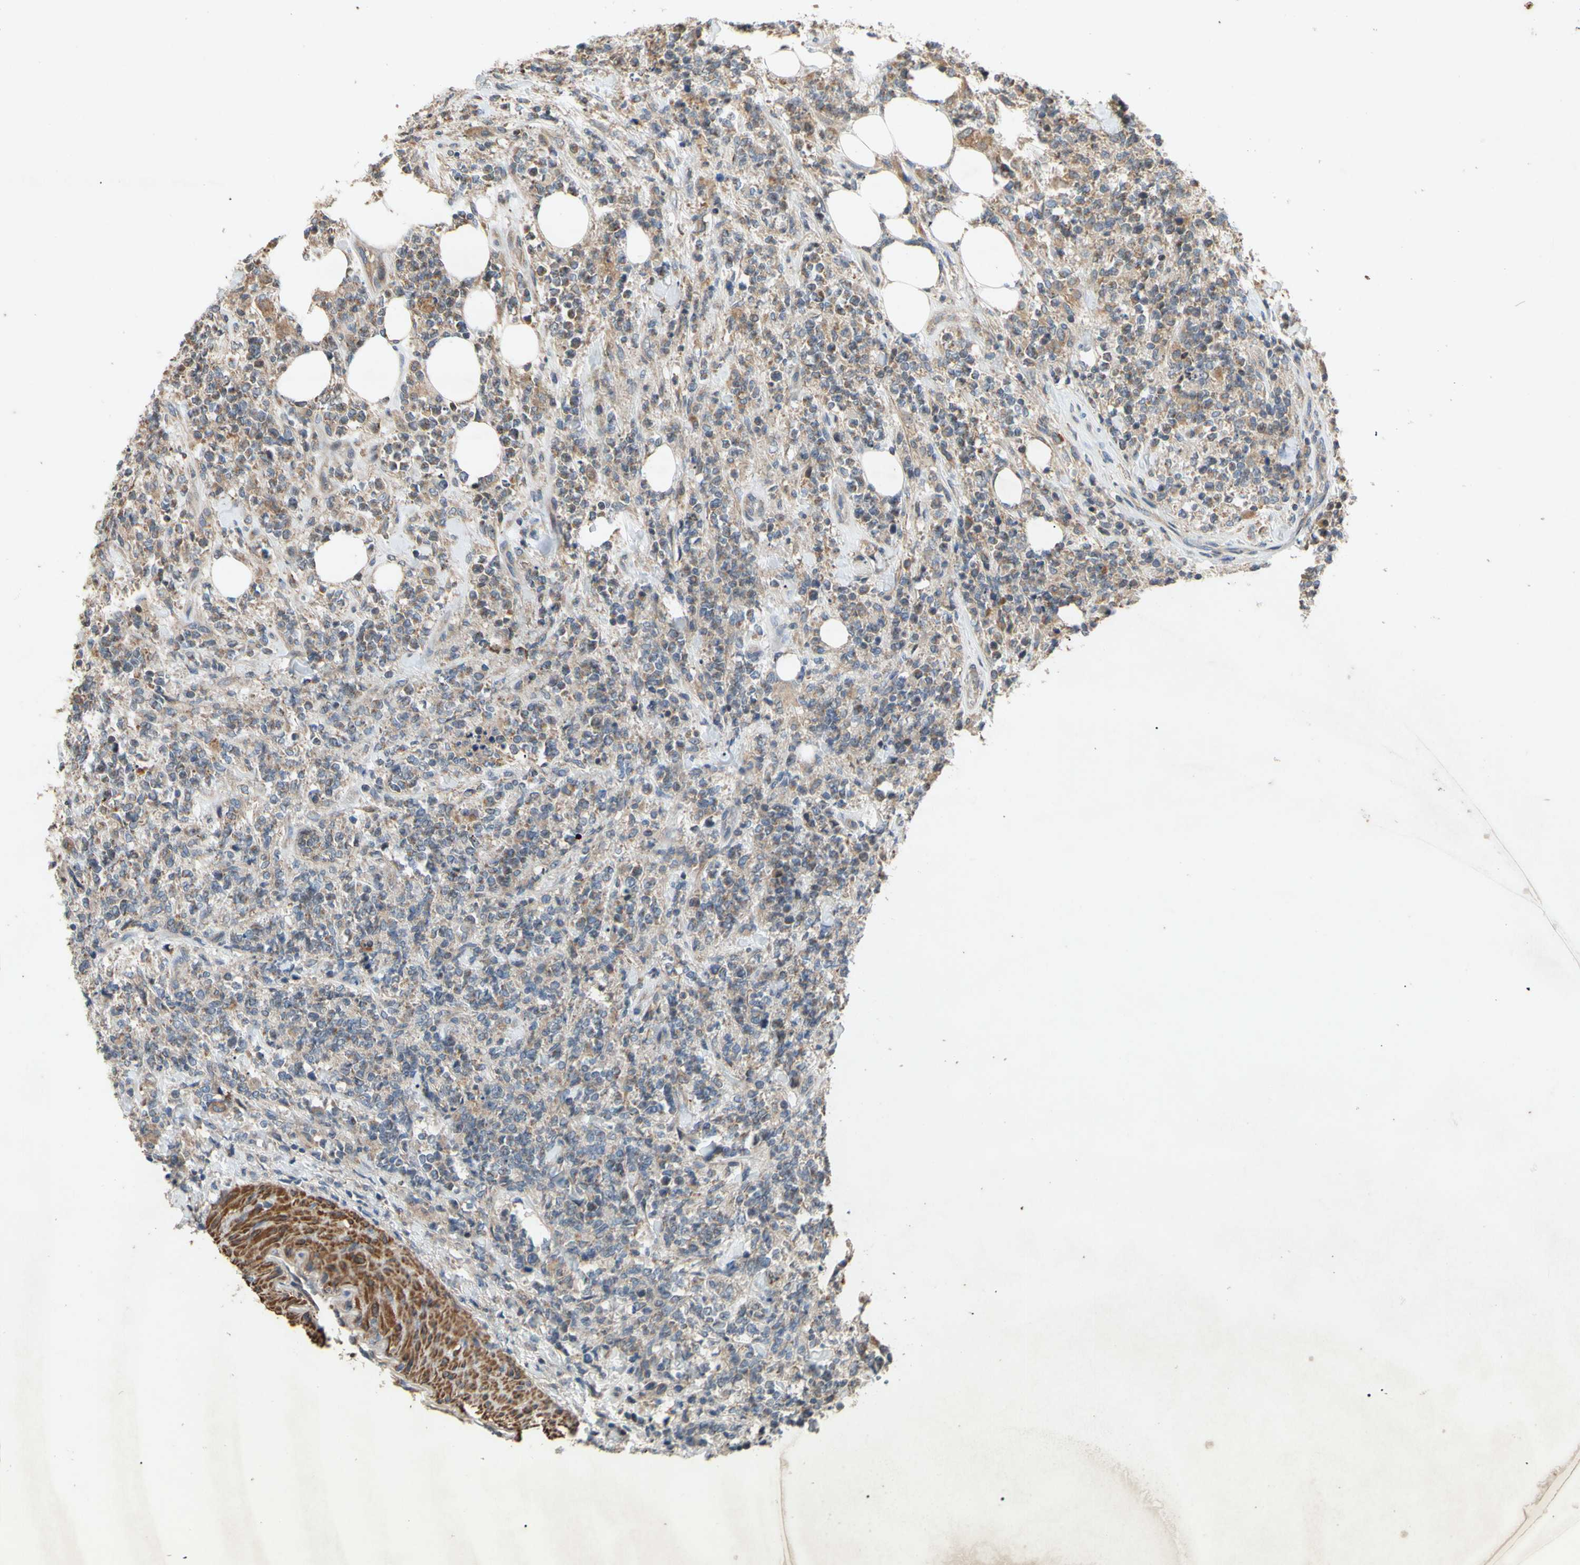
{"staining": {"intensity": "weak", "quantity": ">75%", "location": "cytoplasmic/membranous"}, "tissue": "lymphoma", "cell_type": "Tumor cells", "image_type": "cancer", "snomed": [{"axis": "morphology", "description": "Malignant lymphoma, non-Hodgkin's type, High grade"}, {"axis": "topography", "description": "Soft tissue"}], "caption": "Weak cytoplasmic/membranous protein expression is present in about >75% of tumor cells in high-grade malignant lymphoma, non-Hodgkin's type.", "gene": "PARD6A", "patient": {"sex": "male", "age": 18}}